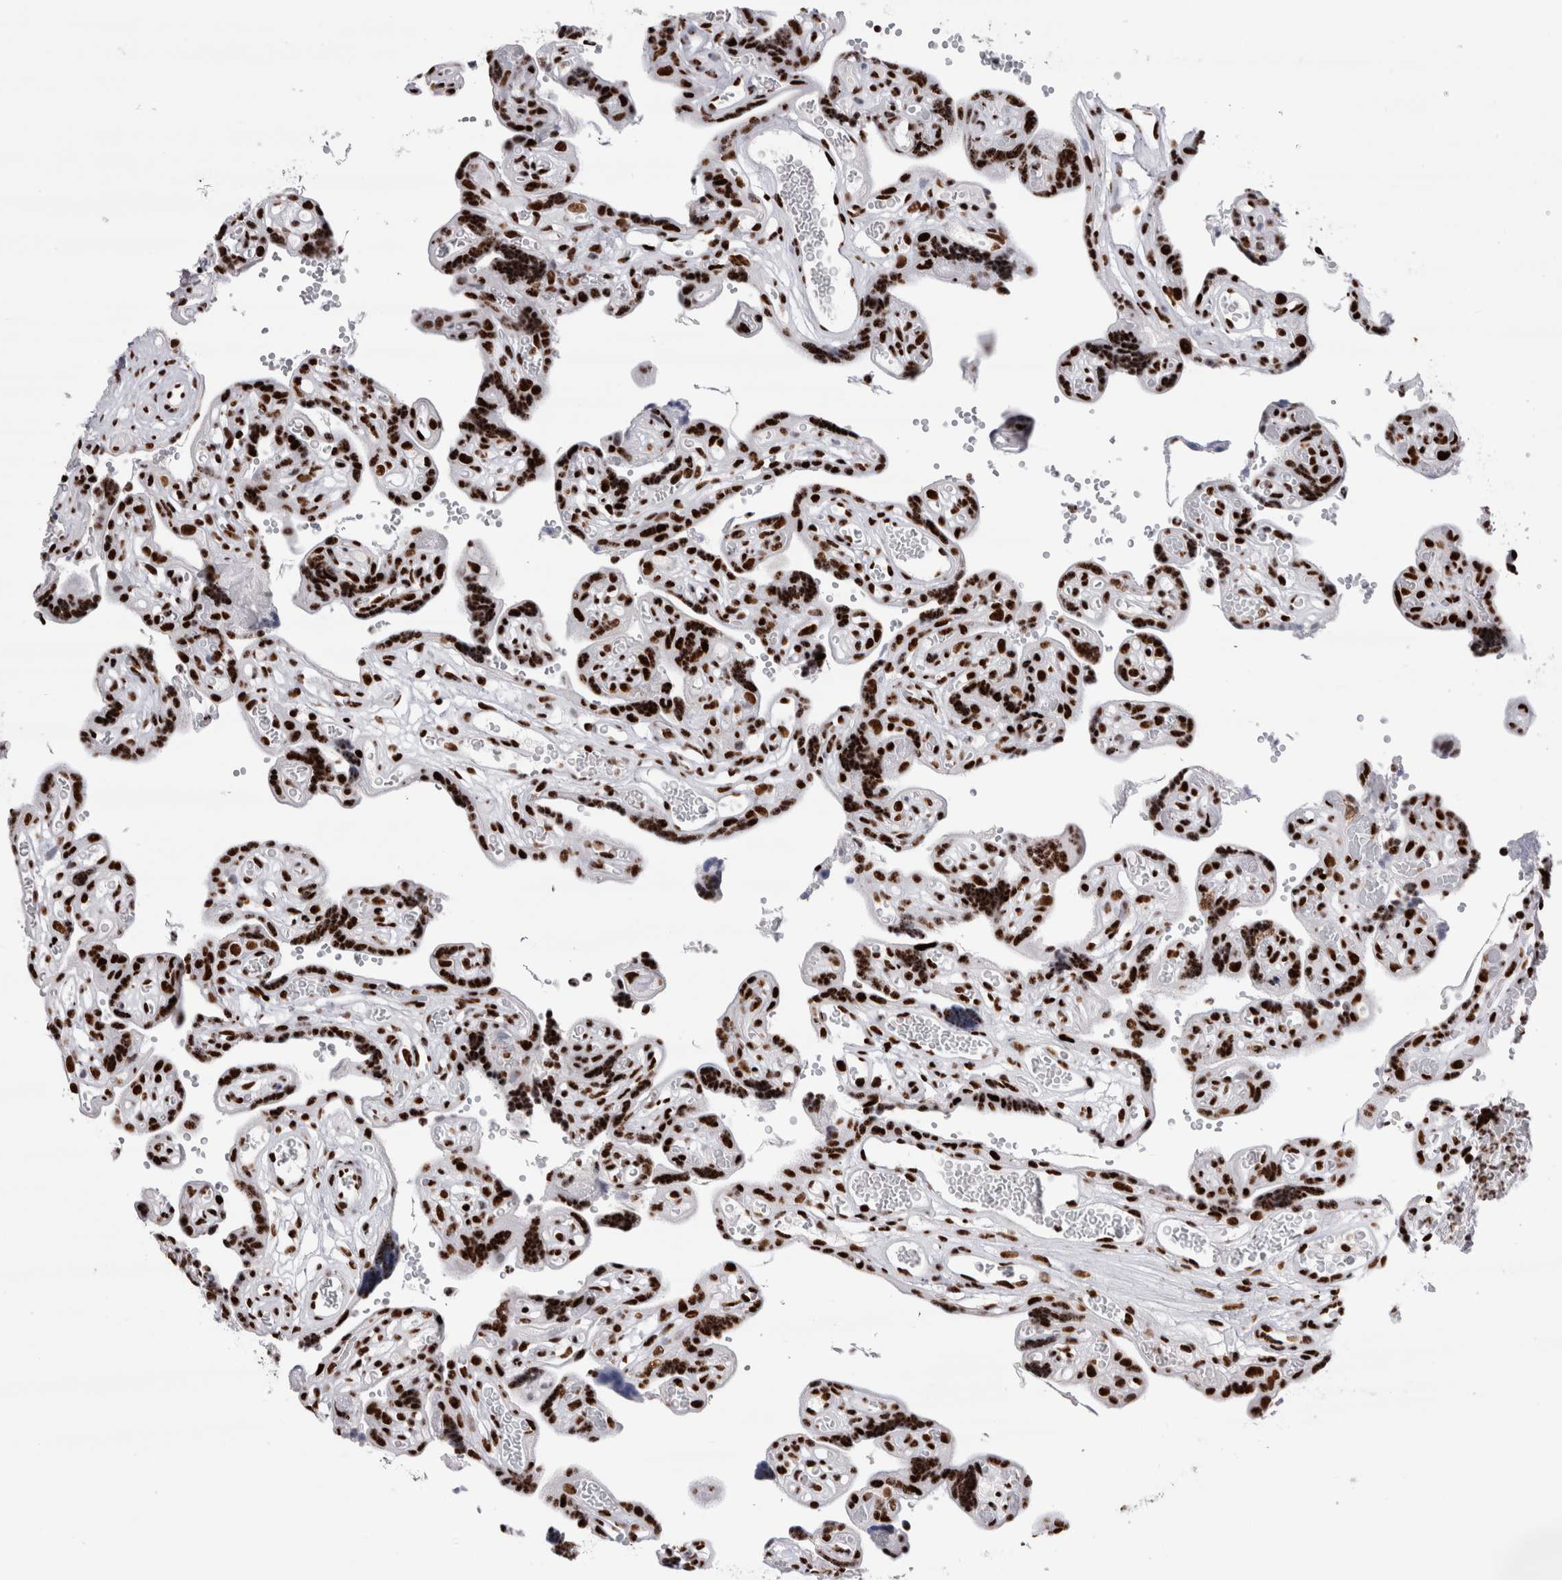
{"staining": {"intensity": "strong", "quantity": ">75%", "location": "nuclear"}, "tissue": "placenta", "cell_type": "Decidual cells", "image_type": "normal", "snomed": [{"axis": "morphology", "description": "Normal tissue, NOS"}, {"axis": "topography", "description": "Placenta"}], "caption": "Normal placenta reveals strong nuclear positivity in about >75% of decidual cells, visualized by immunohistochemistry.", "gene": "RBM6", "patient": {"sex": "female", "age": 30}}